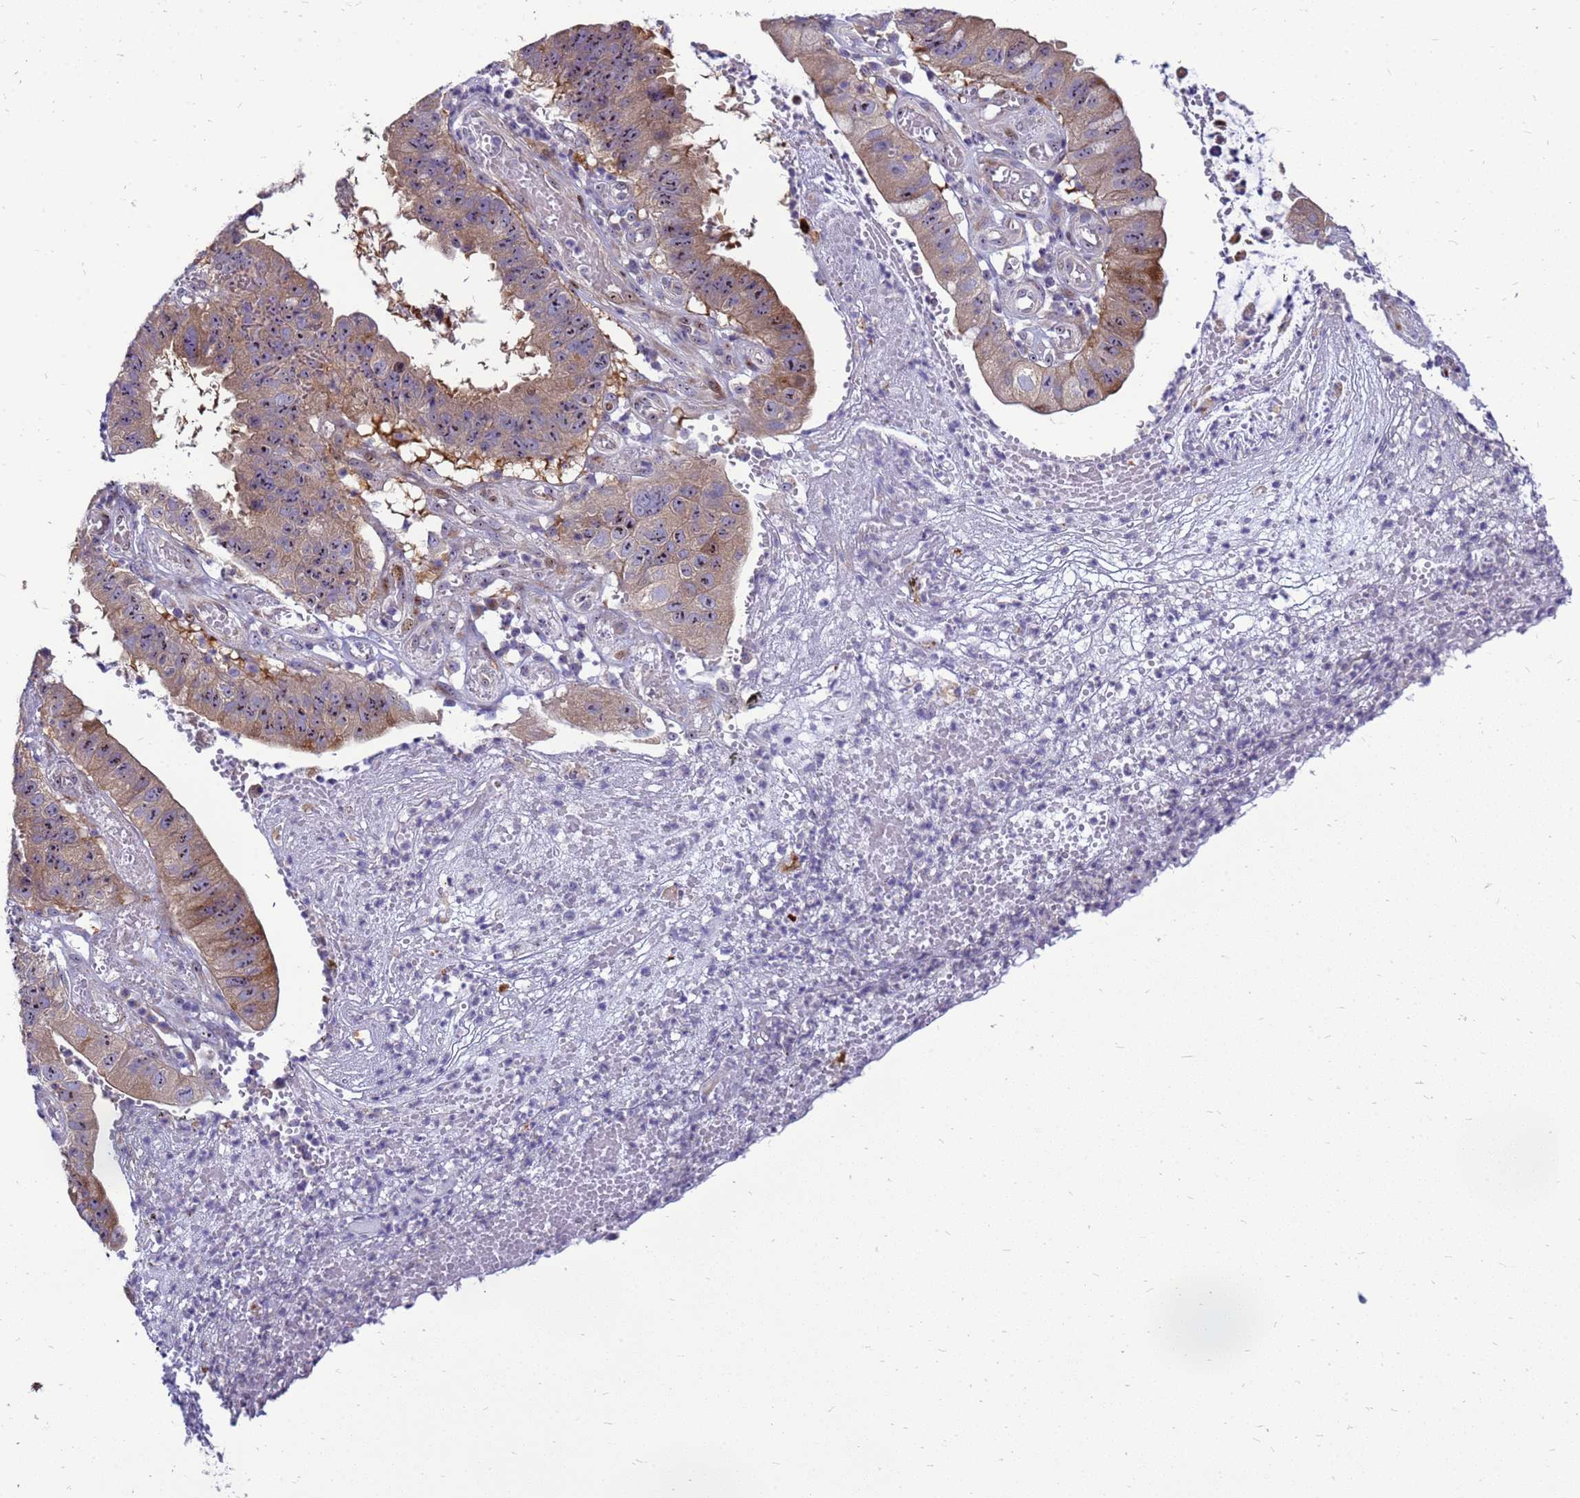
{"staining": {"intensity": "moderate", "quantity": "25%-75%", "location": "cytoplasmic/membranous"}, "tissue": "stomach cancer", "cell_type": "Tumor cells", "image_type": "cancer", "snomed": [{"axis": "morphology", "description": "Adenocarcinoma, NOS"}, {"axis": "topography", "description": "Stomach"}], "caption": "Adenocarcinoma (stomach) stained for a protein exhibits moderate cytoplasmic/membranous positivity in tumor cells.", "gene": "RSPO1", "patient": {"sex": "male", "age": 59}}